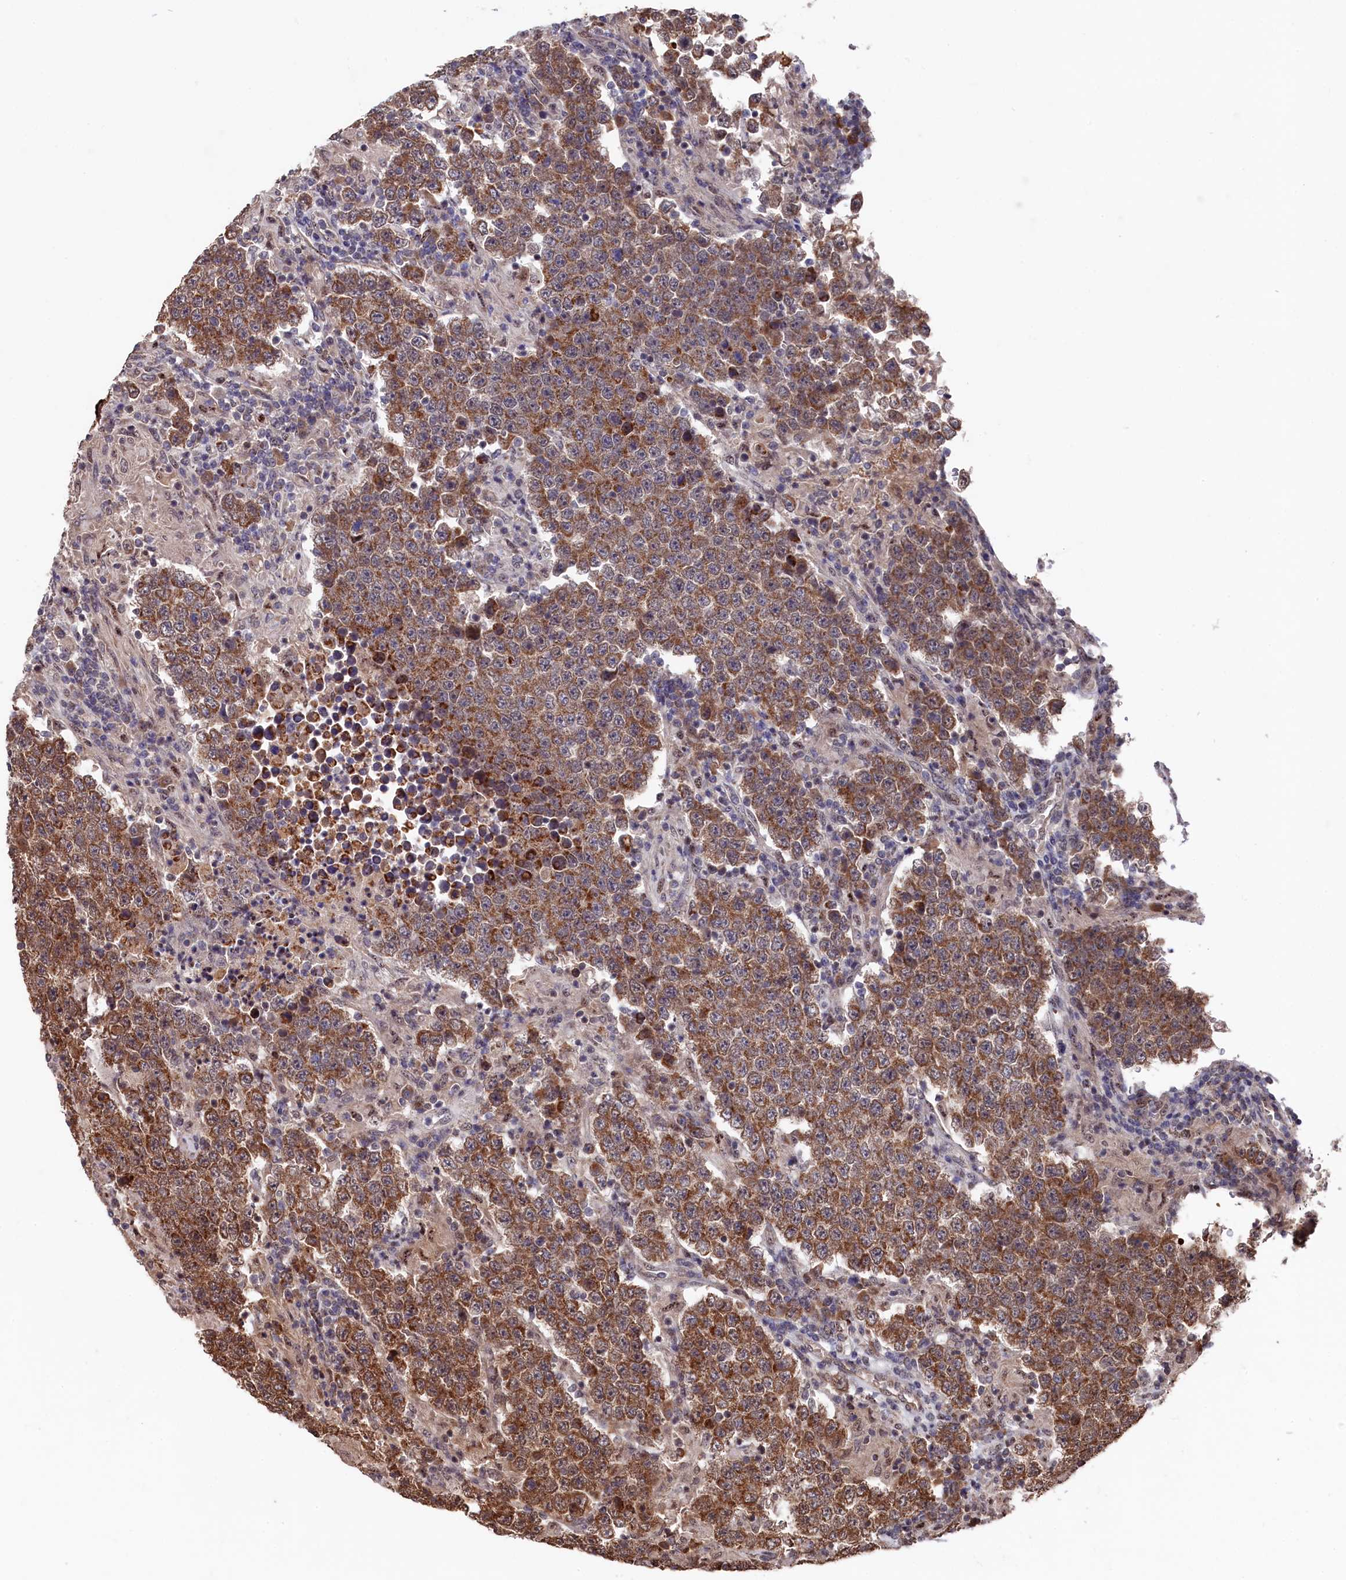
{"staining": {"intensity": "moderate", "quantity": ">75%", "location": "cytoplasmic/membranous"}, "tissue": "testis cancer", "cell_type": "Tumor cells", "image_type": "cancer", "snomed": [{"axis": "morphology", "description": "Normal tissue, NOS"}, {"axis": "morphology", "description": "Urothelial carcinoma, High grade"}, {"axis": "morphology", "description": "Seminoma, NOS"}, {"axis": "morphology", "description": "Carcinoma, Embryonal, NOS"}, {"axis": "topography", "description": "Urinary bladder"}, {"axis": "topography", "description": "Testis"}], "caption": "Immunohistochemical staining of human testis high-grade urothelial carcinoma exhibits medium levels of moderate cytoplasmic/membranous protein positivity in approximately >75% of tumor cells. (DAB (3,3'-diaminobenzidine) IHC, brown staining for protein, blue staining for nuclei).", "gene": "CLPX", "patient": {"sex": "male", "age": 41}}